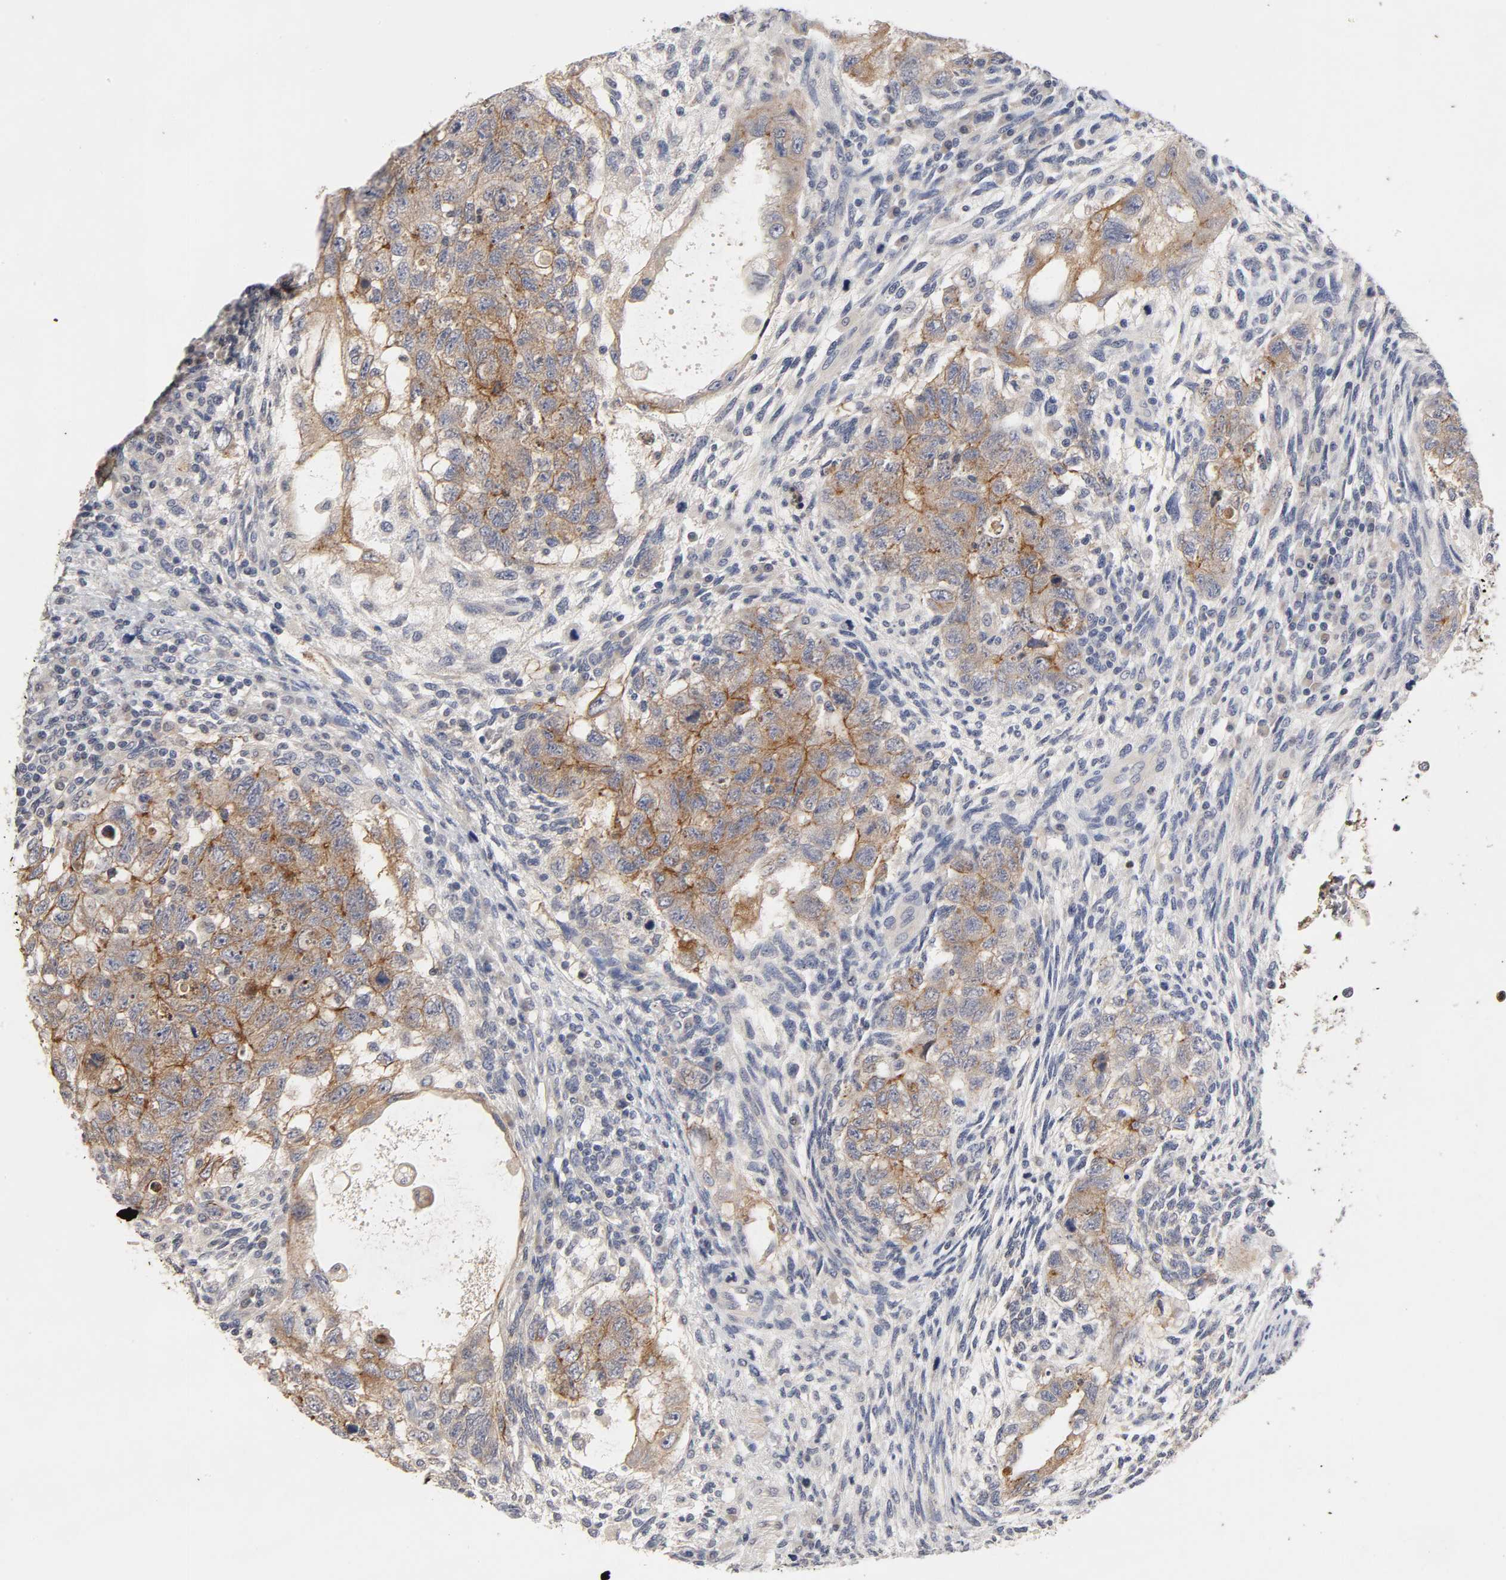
{"staining": {"intensity": "moderate", "quantity": ">75%", "location": "cytoplasmic/membranous"}, "tissue": "testis cancer", "cell_type": "Tumor cells", "image_type": "cancer", "snomed": [{"axis": "morphology", "description": "Normal tissue, NOS"}, {"axis": "morphology", "description": "Carcinoma, Embryonal, NOS"}, {"axis": "topography", "description": "Testis"}], "caption": "Tumor cells display medium levels of moderate cytoplasmic/membranous positivity in approximately >75% of cells in embryonal carcinoma (testis). (Brightfield microscopy of DAB IHC at high magnification).", "gene": "CXADR", "patient": {"sex": "male", "age": 36}}